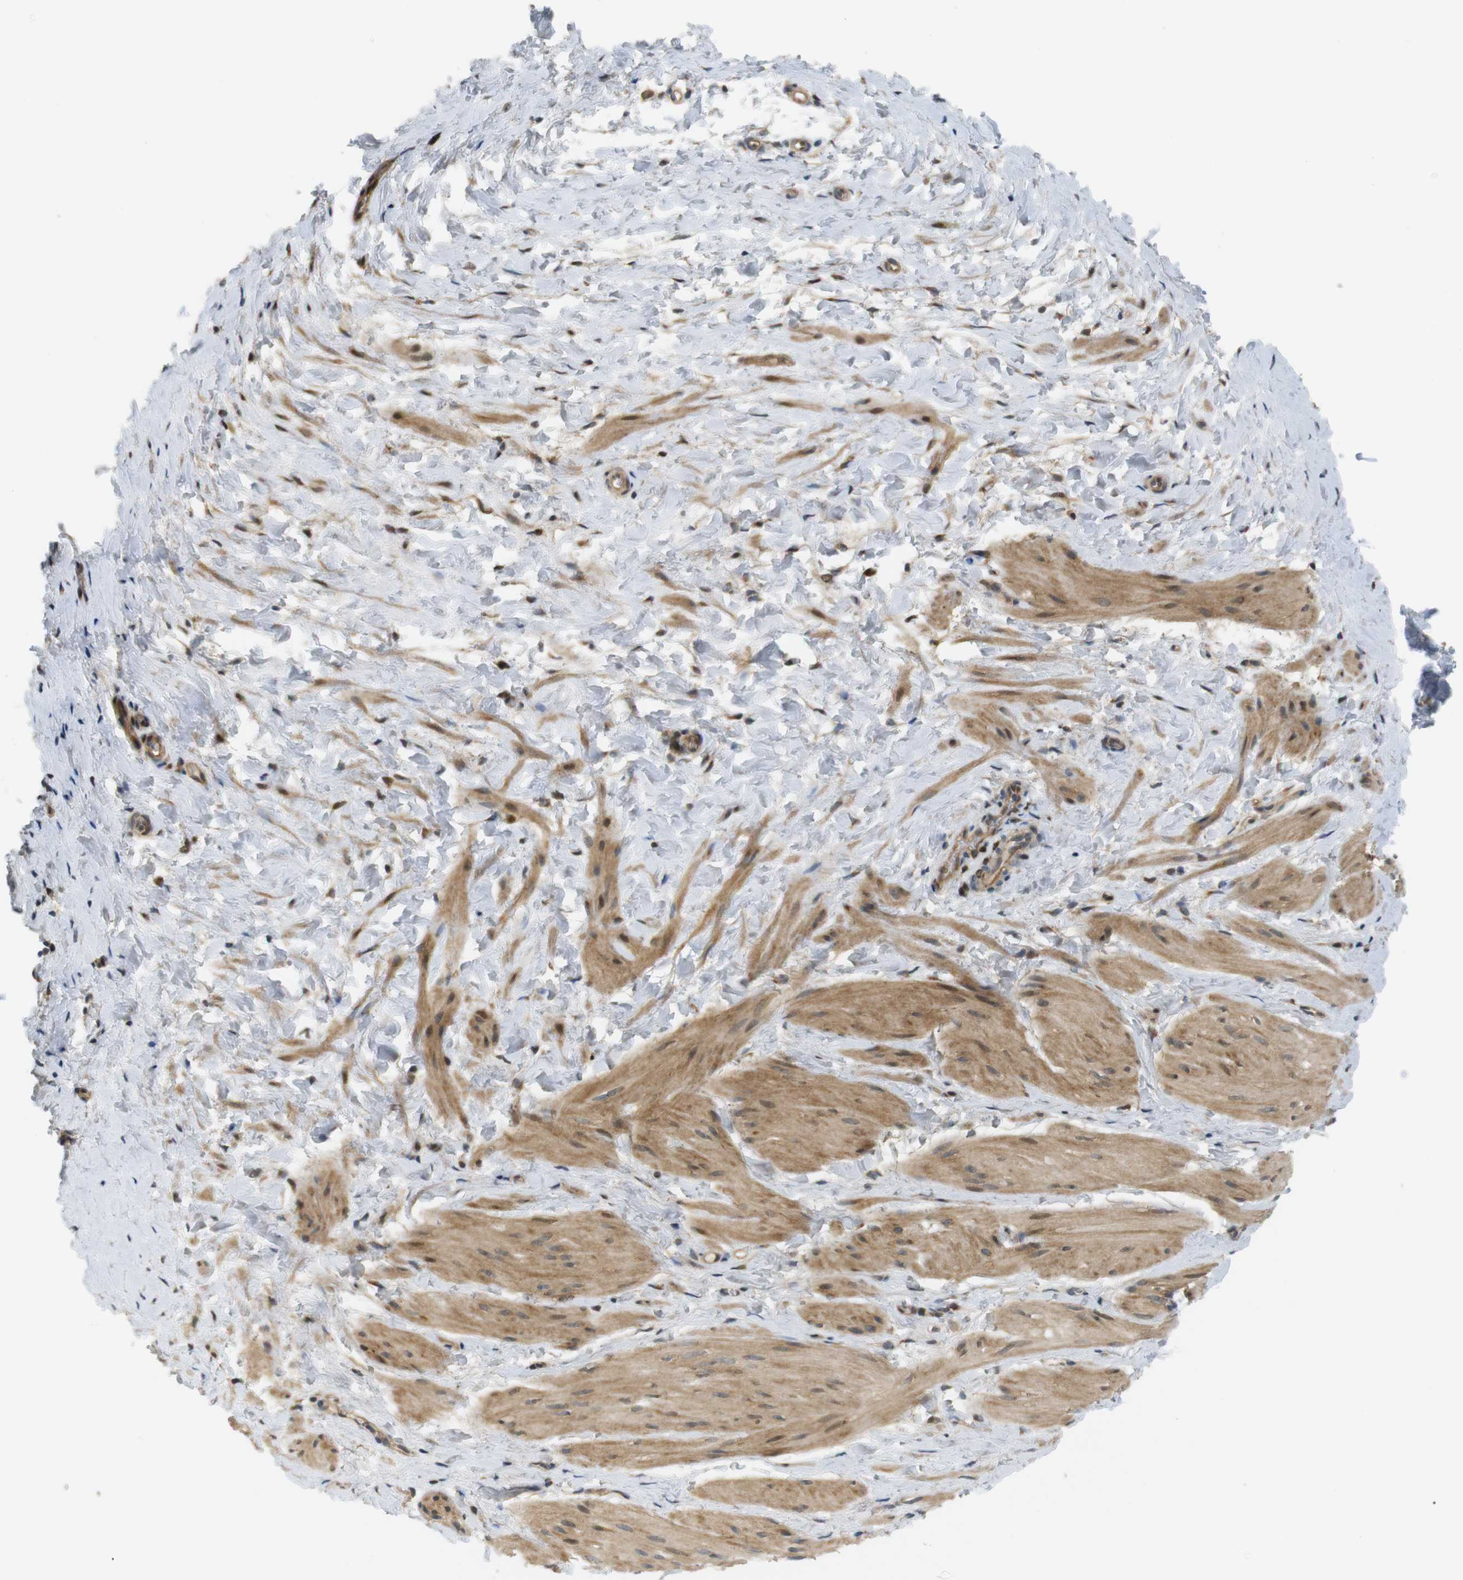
{"staining": {"intensity": "moderate", "quantity": ">75%", "location": "cytoplasmic/membranous"}, "tissue": "smooth muscle", "cell_type": "Smooth muscle cells", "image_type": "normal", "snomed": [{"axis": "morphology", "description": "Normal tissue, NOS"}, {"axis": "topography", "description": "Smooth muscle"}], "caption": "This image displays IHC staining of normal human smooth muscle, with medium moderate cytoplasmic/membranous staining in about >75% of smooth muscle cells.", "gene": "TSPAN9", "patient": {"sex": "male", "age": 16}}